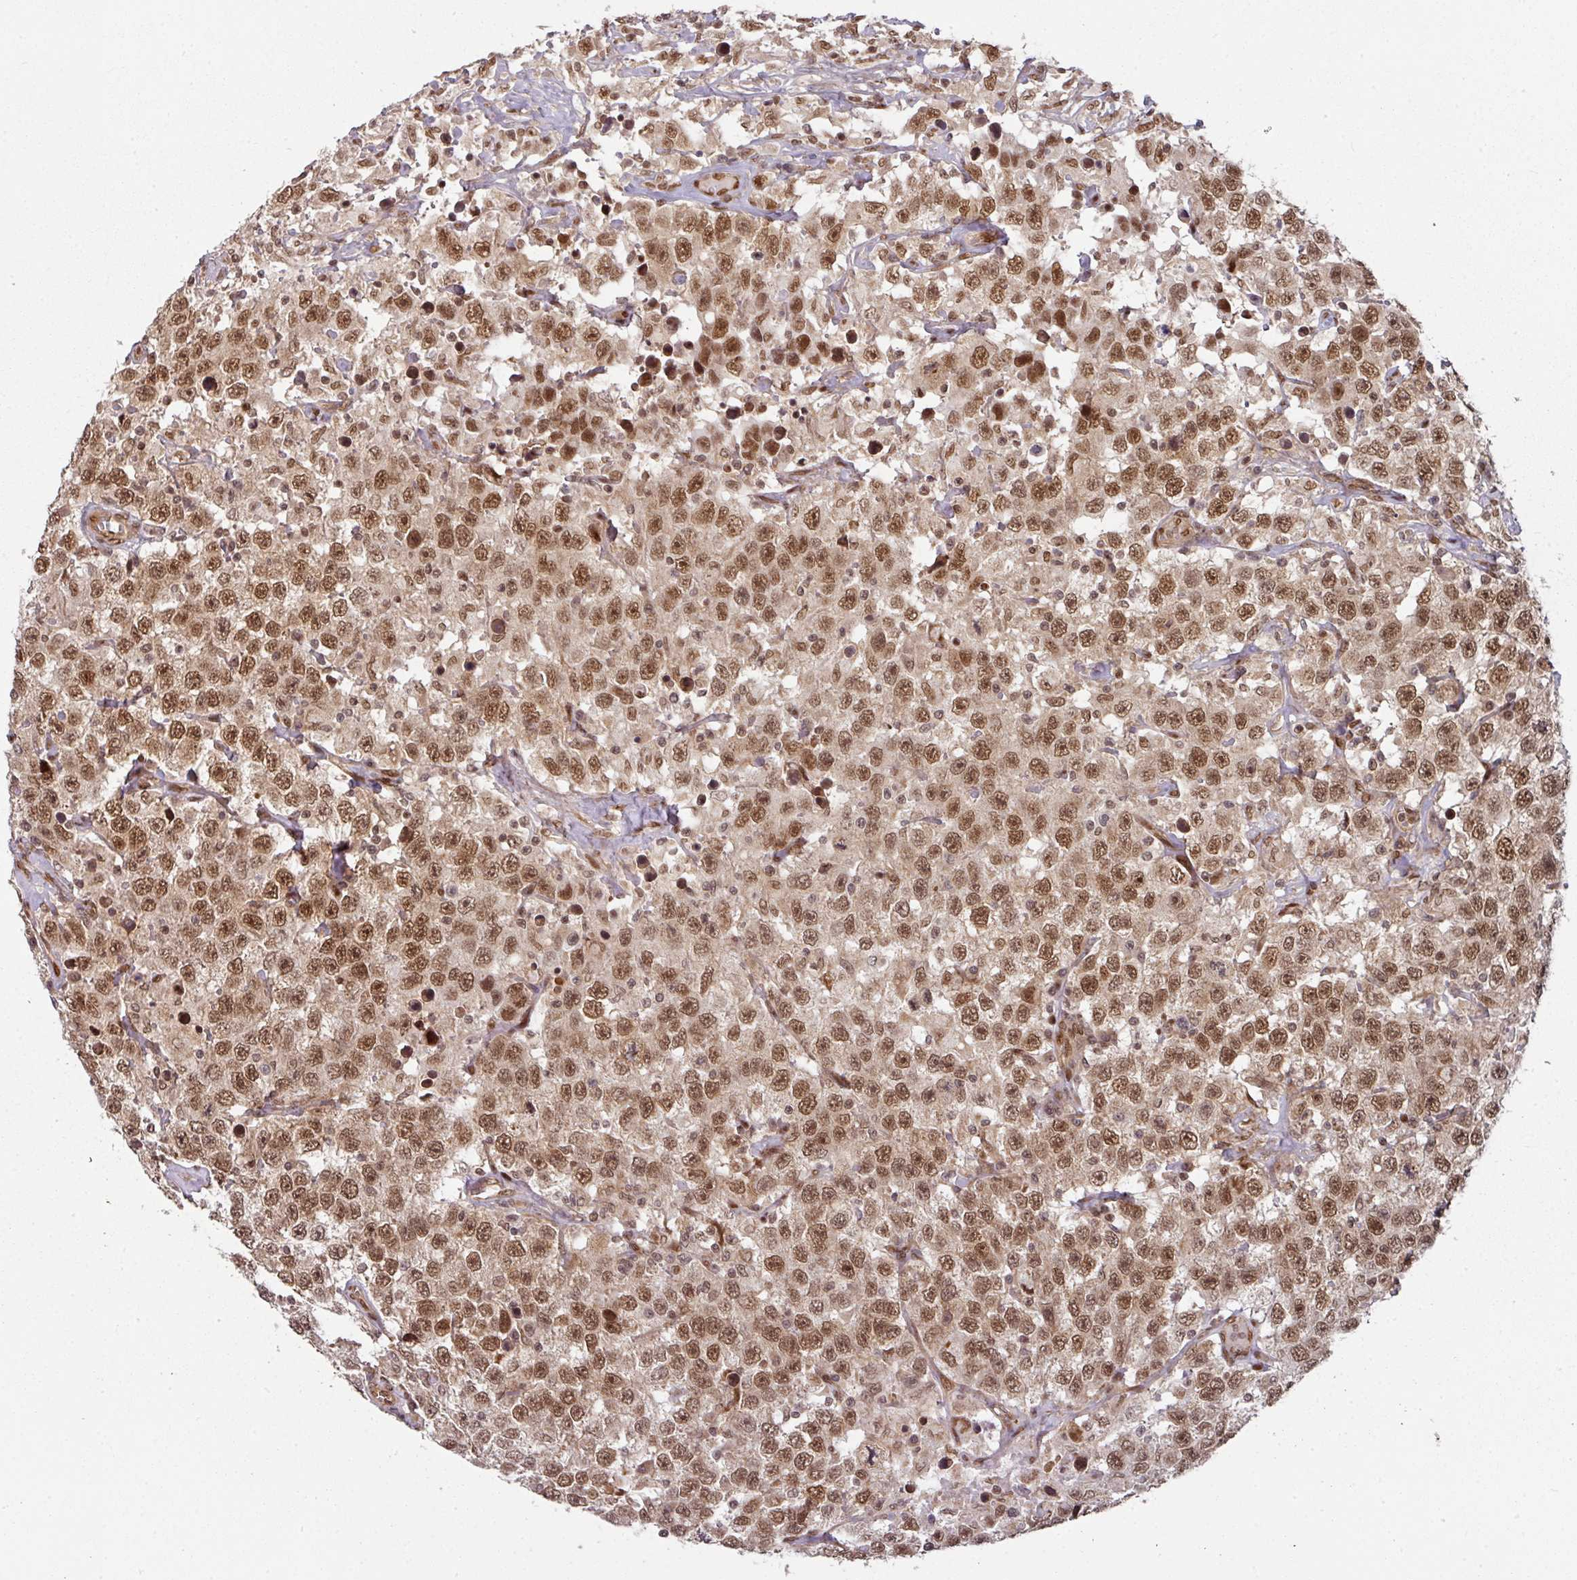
{"staining": {"intensity": "moderate", "quantity": ">75%", "location": "nuclear"}, "tissue": "testis cancer", "cell_type": "Tumor cells", "image_type": "cancer", "snomed": [{"axis": "morphology", "description": "Seminoma, NOS"}, {"axis": "topography", "description": "Testis"}], "caption": "The immunohistochemical stain highlights moderate nuclear positivity in tumor cells of testis cancer tissue. Immunohistochemistry stains the protein in brown and the nuclei are stained blue.", "gene": "SIK3", "patient": {"sex": "male", "age": 41}}